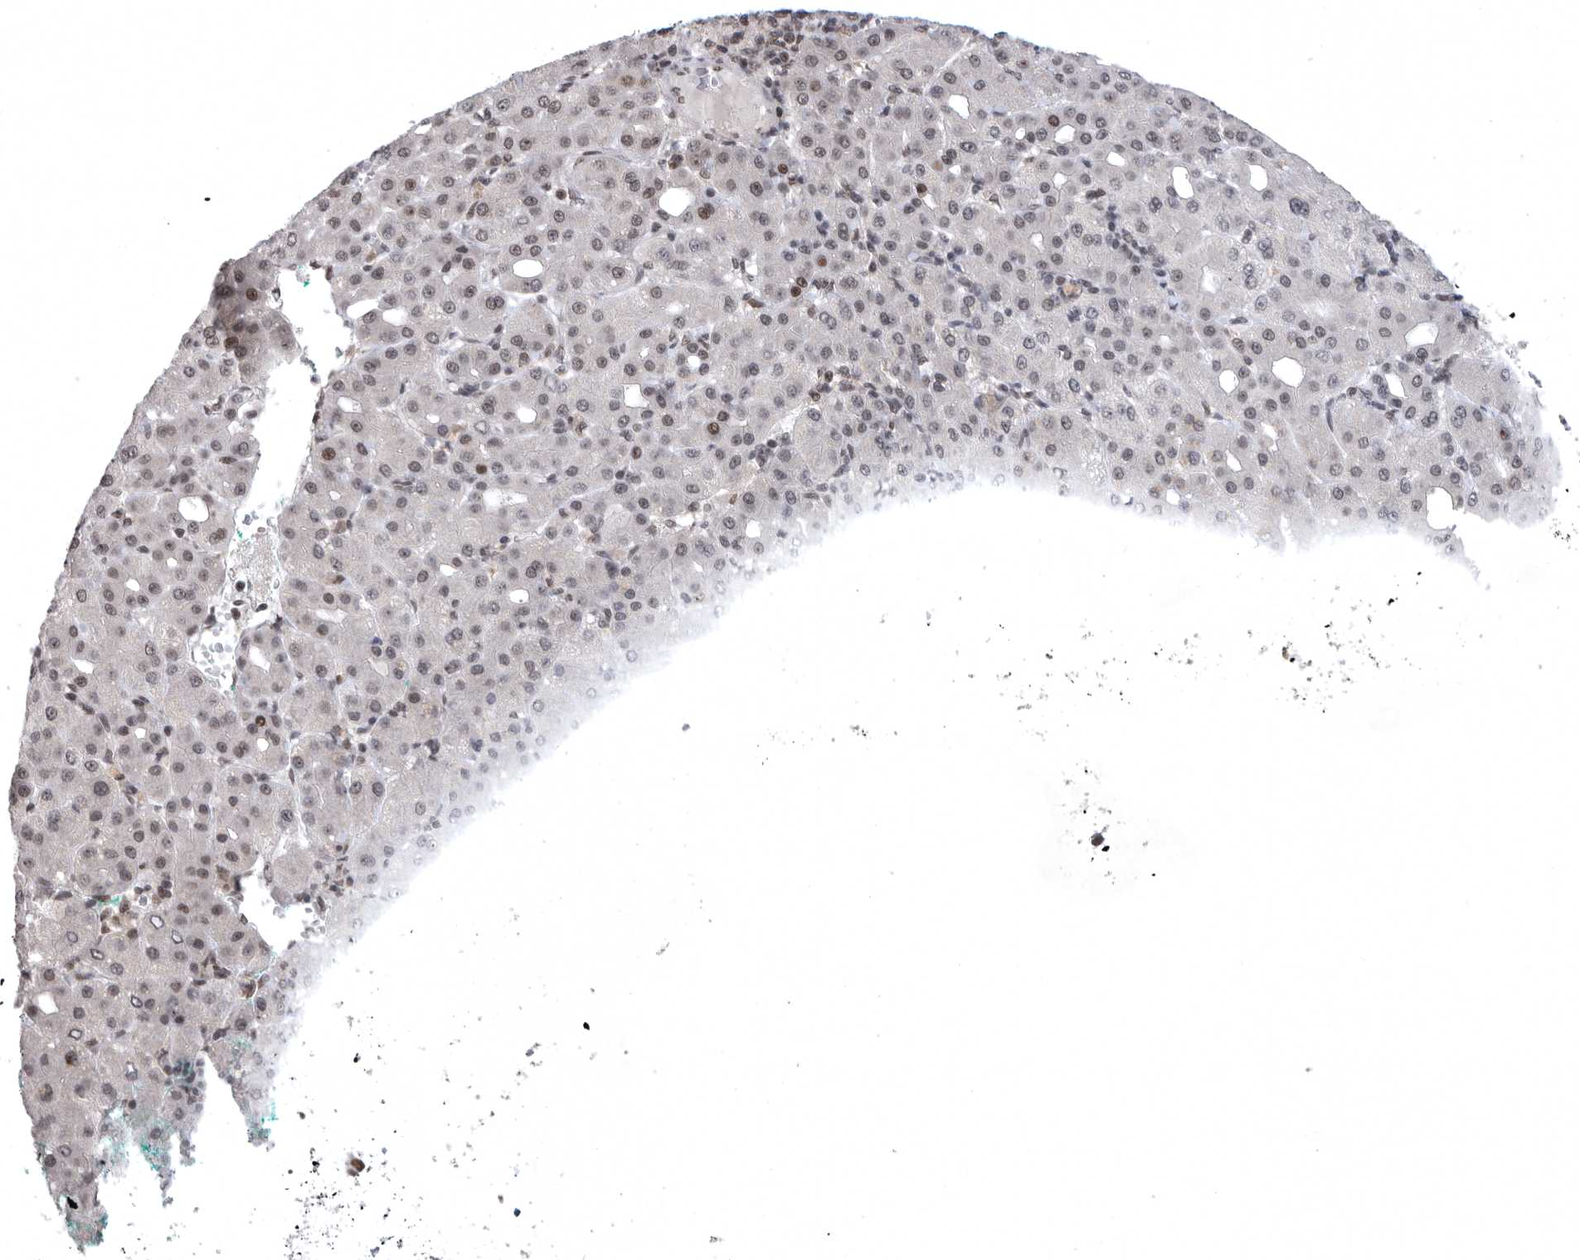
{"staining": {"intensity": "weak", "quantity": "25%-75%", "location": "nuclear"}, "tissue": "liver cancer", "cell_type": "Tumor cells", "image_type": "cancer", "snomed": [{"axis": "morphology", "description": "Carcinoma, Hepatocellular, NOS"}, {"axis": "topography", "description": "Liver"}], "caption": "IHC (DAB (3,3'-diaminobenzidine)) staining of liver cancer shows weak nuclear protein staining in about 25%-75% of tumor cells.", "gene": "ZNF830", "patient": {"sex": "male", "age": 65}}